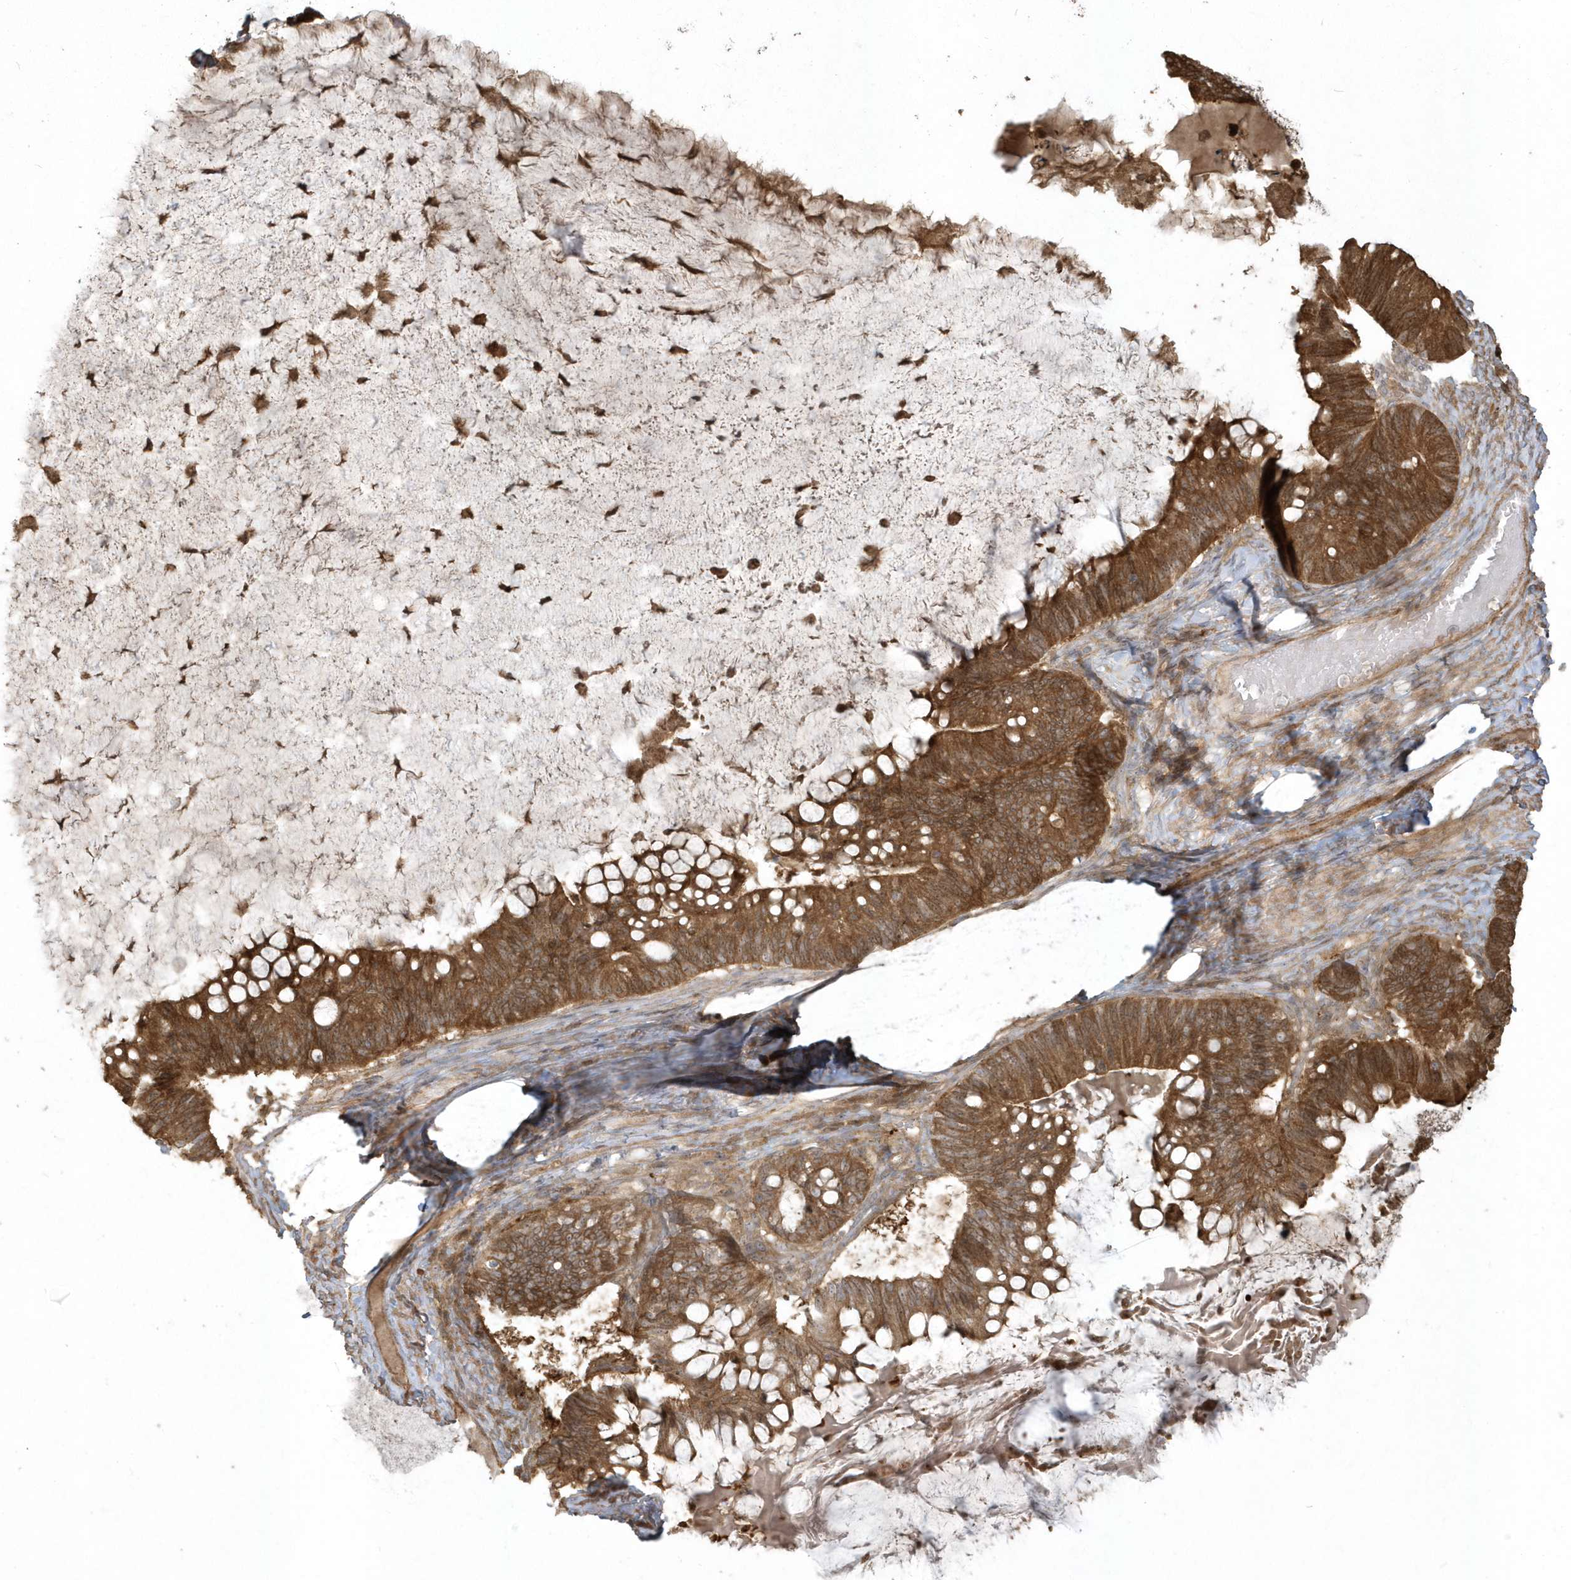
{"staining": {"intensity": "strong", "quantity": ">75%", "location": "cytoplasmic/membranous,nuclear"}, "tissue": "ovarian cancer", "cell_type": "Tumor cells", "image_type": "cancer", "snomed": [{"axis": "morphology", "description": "Cystadenocarcinoma, mucinous, NOS"}, {"axis": "topography", "description": "Ovary"}], "caption": "An immunohistochemistry photomicrograph of tumor tissue is shown. Protein staining in brown shows strong cytoplasmic/membranous and nuclear positivity in mucinous cystadenocarcinoma (ovarian) within tumor cells.", "gene": "HNMT", "patient": {"sex": "female", "age": 61}}